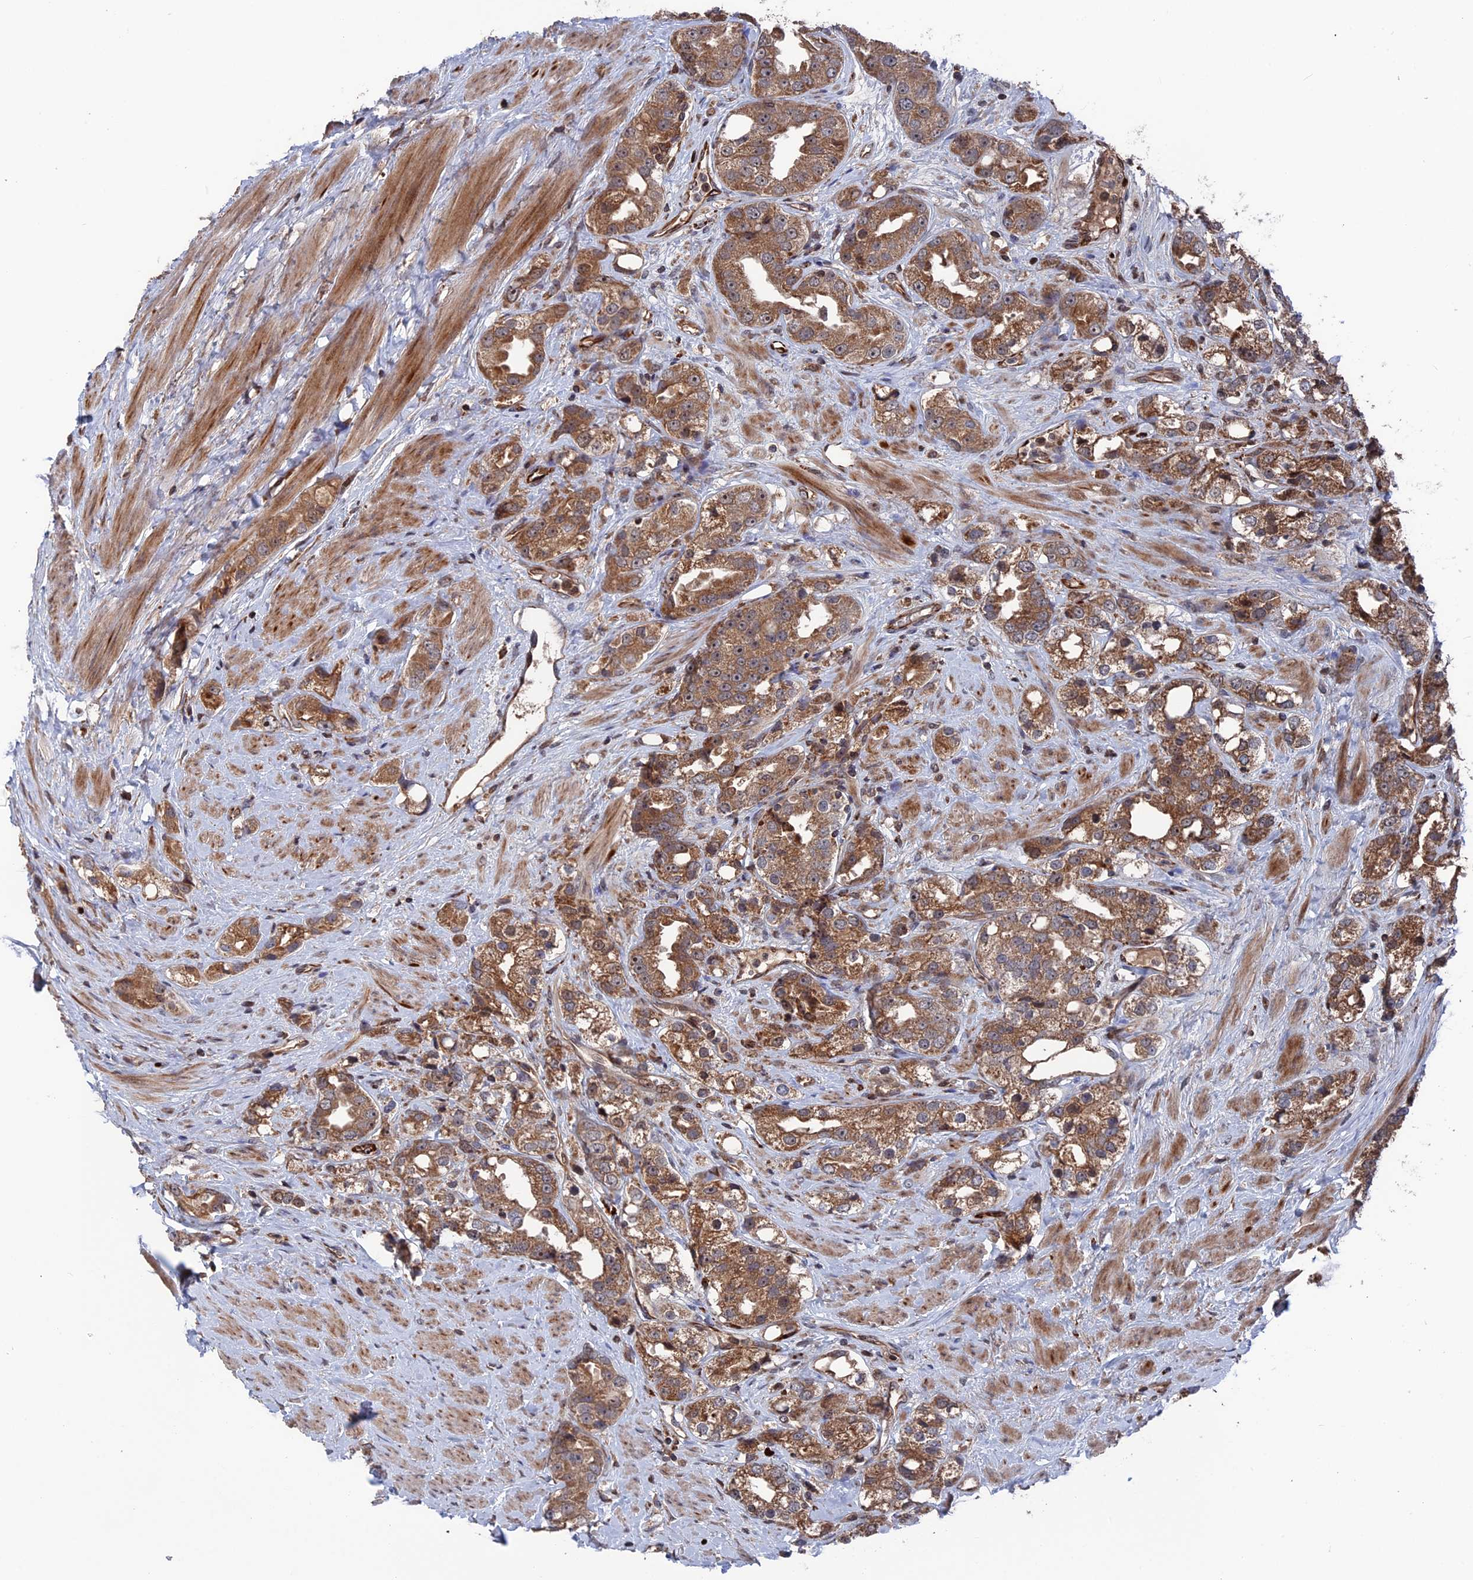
{"staining": {"intensity": "moderate", "quantity": ">75%", "location": "cytoplasmic/membranous"}, "tissue": "prostate cancer", "cell_type": "Tumor cells", "image_type": "cancer", "snomed": [{"axis": "morphology", "description": "Adenocarcinoma, NOS"}, {"axis": "topography", "description": "Prostate"}], "caption": "An image showing moderate cytoplasmic/membranous staining in approximately >75% of tumor cells in prostate cancer, as visualized by brown immunohistochemical staining.", "gene": "PLA2G15", "patient": {"sex": "male", "age": 79}}